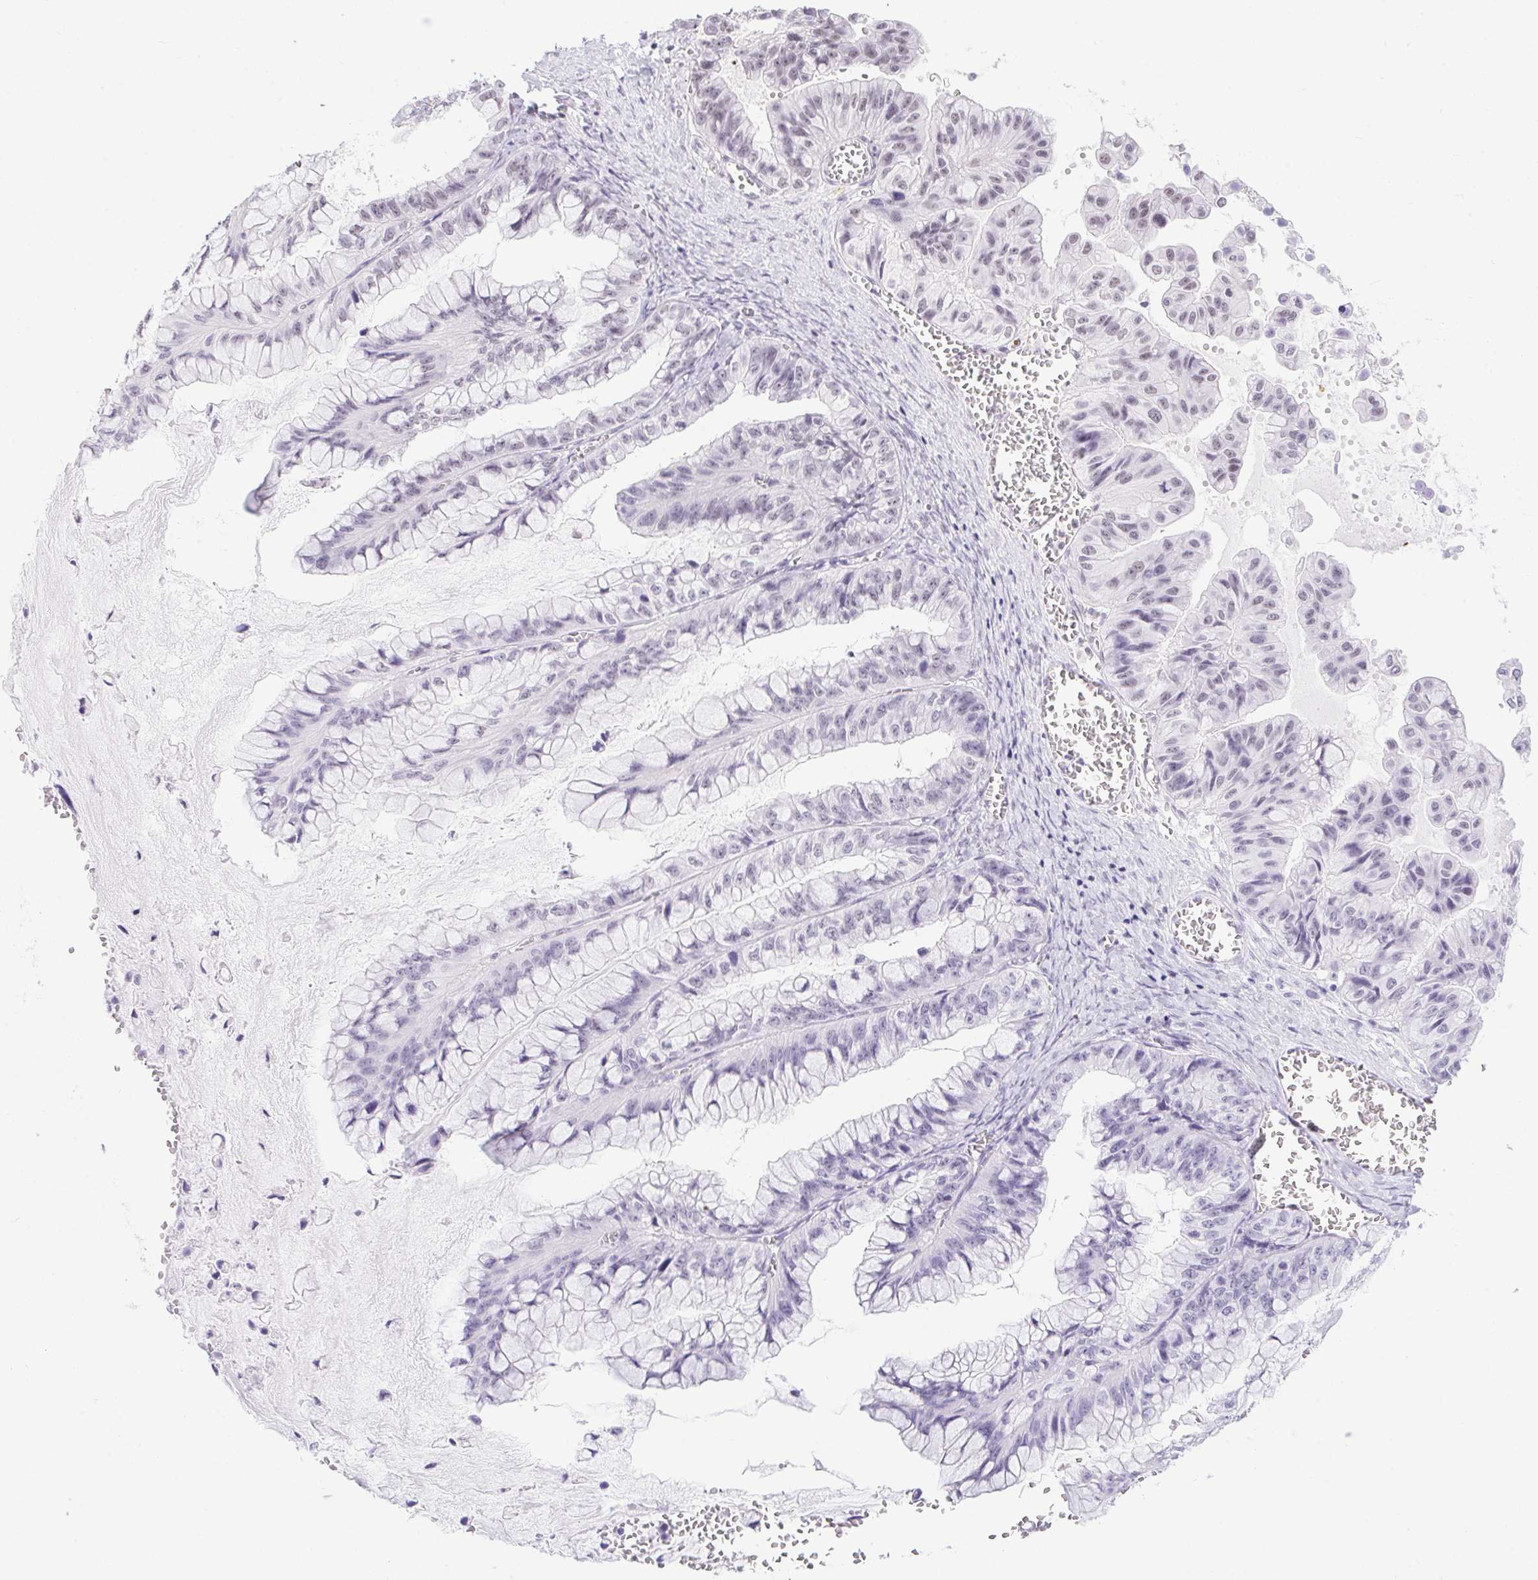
{"staining": {"intensity": "negative", "quantity": "none", "location": "none"}, "tissue": "ovarian cancer", "cell_type": "Tumor cells", "image_type": "cancer", "snomed": [{"axis": "morphology", "description": "Cystadenocarcinoma, mucinous, NOS"}, {"axis": "topography", "description": "Ovary"}], "caption": "Protein analysis of ovarian cancer (mucinous cystadenocarcinoma) demonstrates no significant staining in tumor cells.", "gene": "DDX17", "patient": {"sex": "female", "age": 72}}